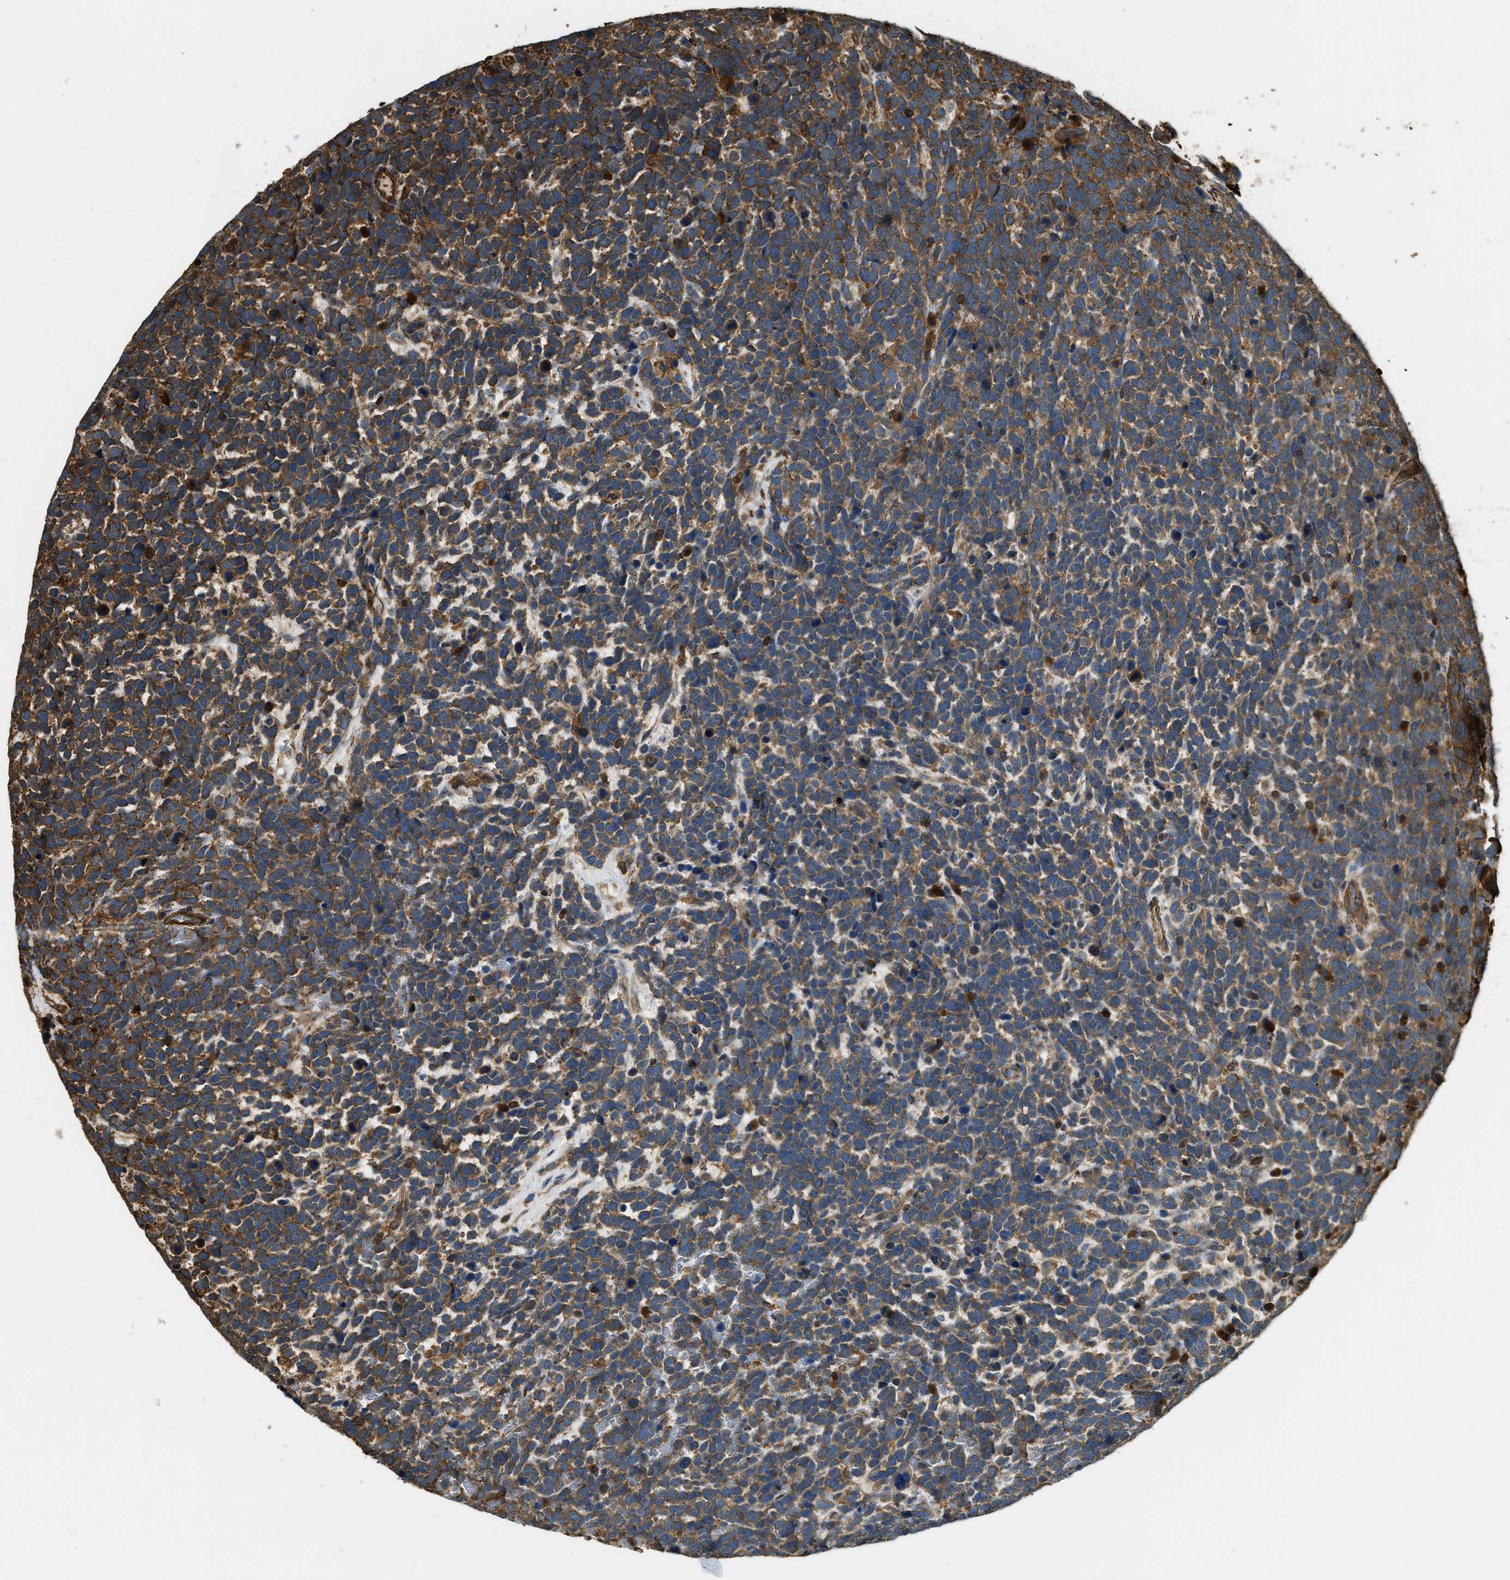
{"staining": {"intensity": "moderate", "quantity": ">75%", "location": "cytoplasmic/membranous"}, "tissue": "urothelial cancer", "cell_type": "Tumor cells", "image_type": "cancer", "snomed": [{"axis": "morphology", "description": "Urothelial carcinoma, High grade"}, {"axis": "topography", "description": "Urinary bladder"}], "caption": "A micrograph of high-grade urothelial carcinoma stained for a protein exhibits moderate cytoplasmic/membranous brown staining in tumor cells.", "gene": "YARS1", "patient": {"sex": "female", "age": 82}}